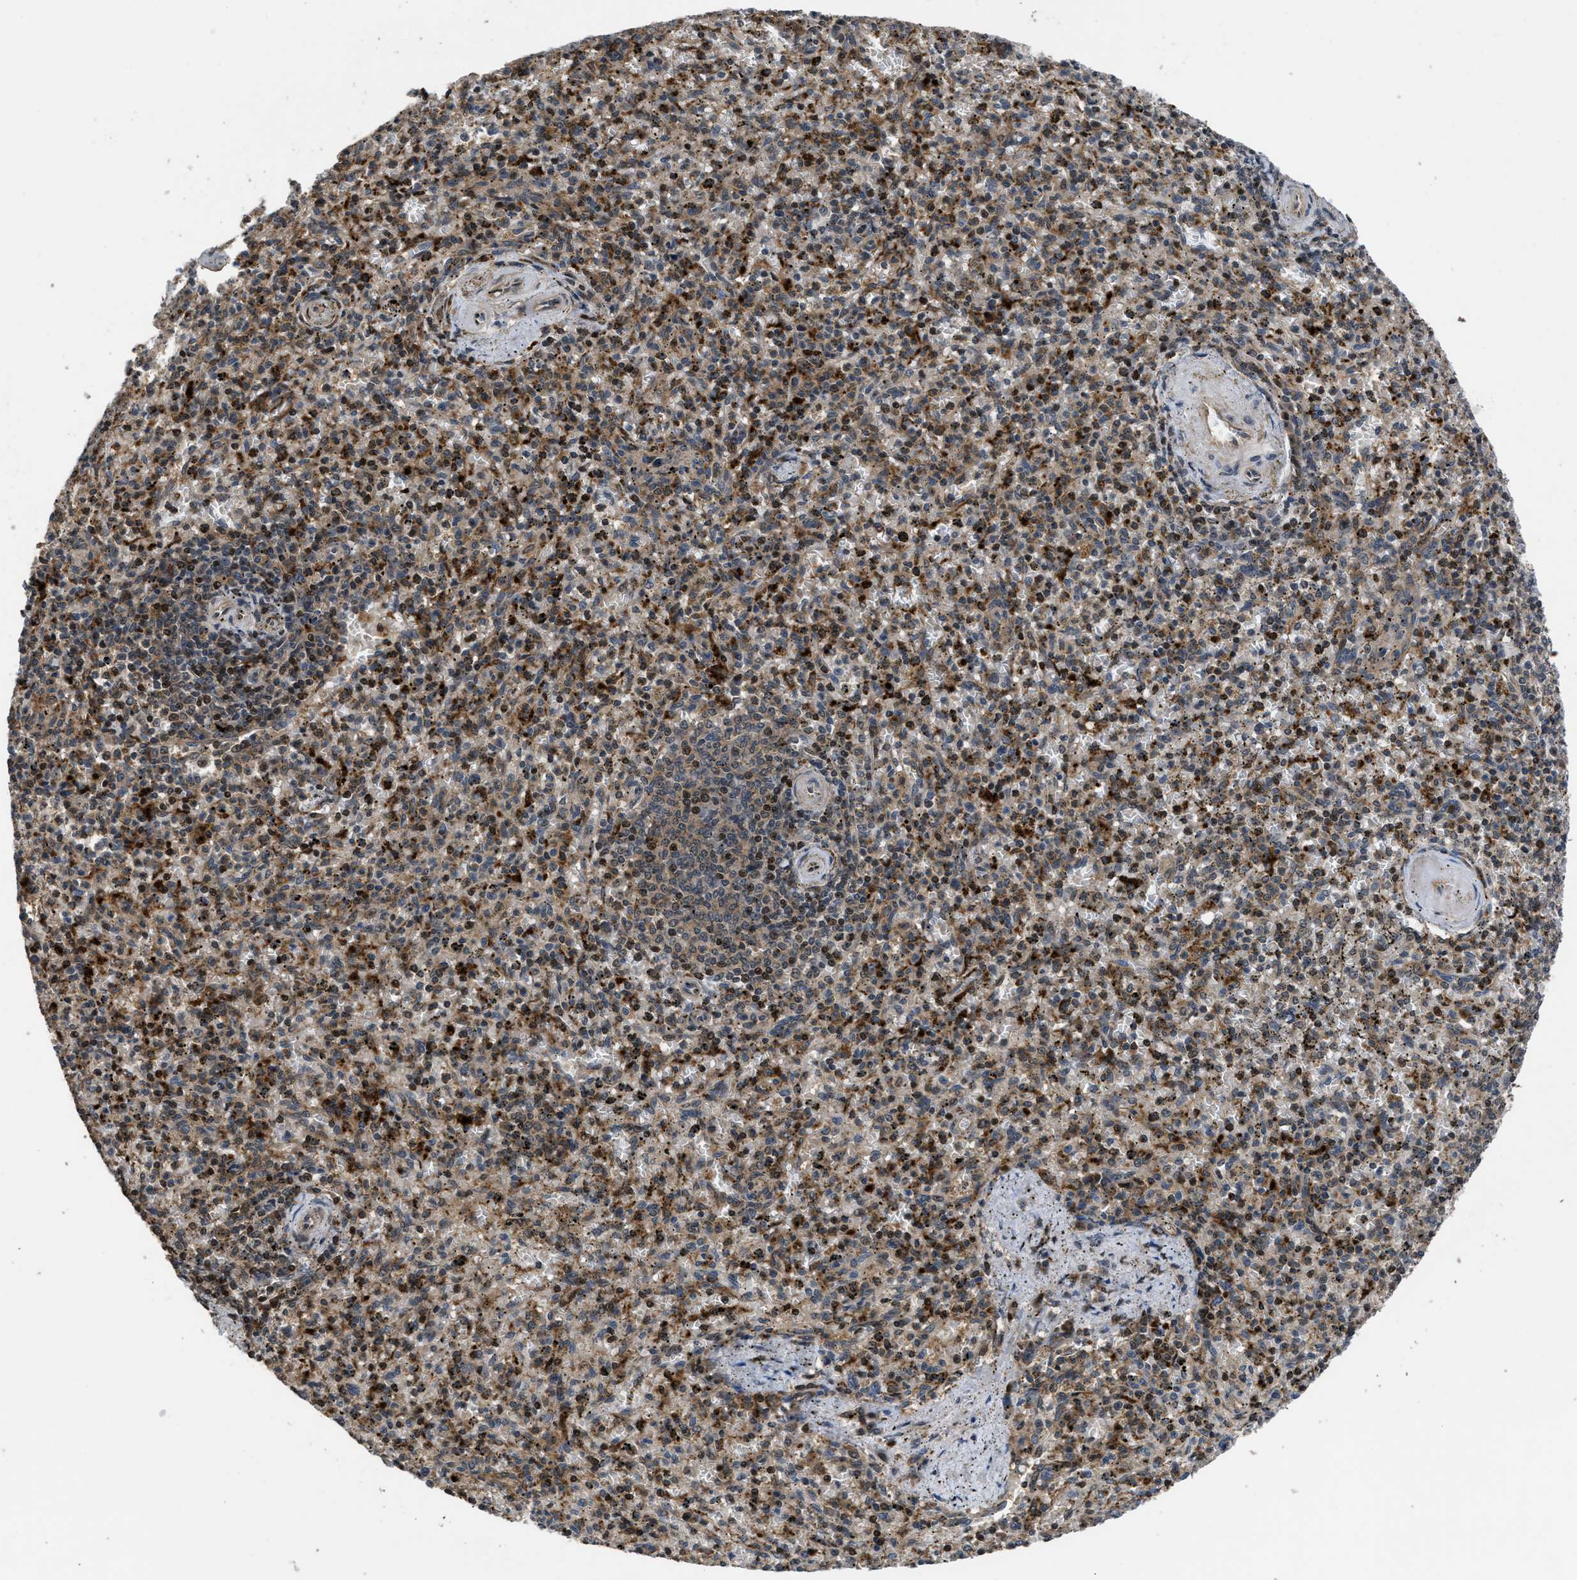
{"staining": {"intensity": "moderate", "quantity": "25%-75%", "location": "cytoplasmic/membranous,nuclear"}, "tissue": "spleen", "cell_type": "Cells in red pulp", "image_type": "normal", "snomed": [{"axis": "morphology", "description": "Normal tissue, NOS"}, {"axis": "topography", "description": "Spleen"}], "caption": "This histopathology image exhibits immunohistochemistry (IHC) staining of benign human spleen, with medium moderate cytoplasmic/membranous,nuclear staining in about 25%-75% of cells in red pulp.", "gene": "CTBS", "patient": {"sex": "male", "age": 72}}